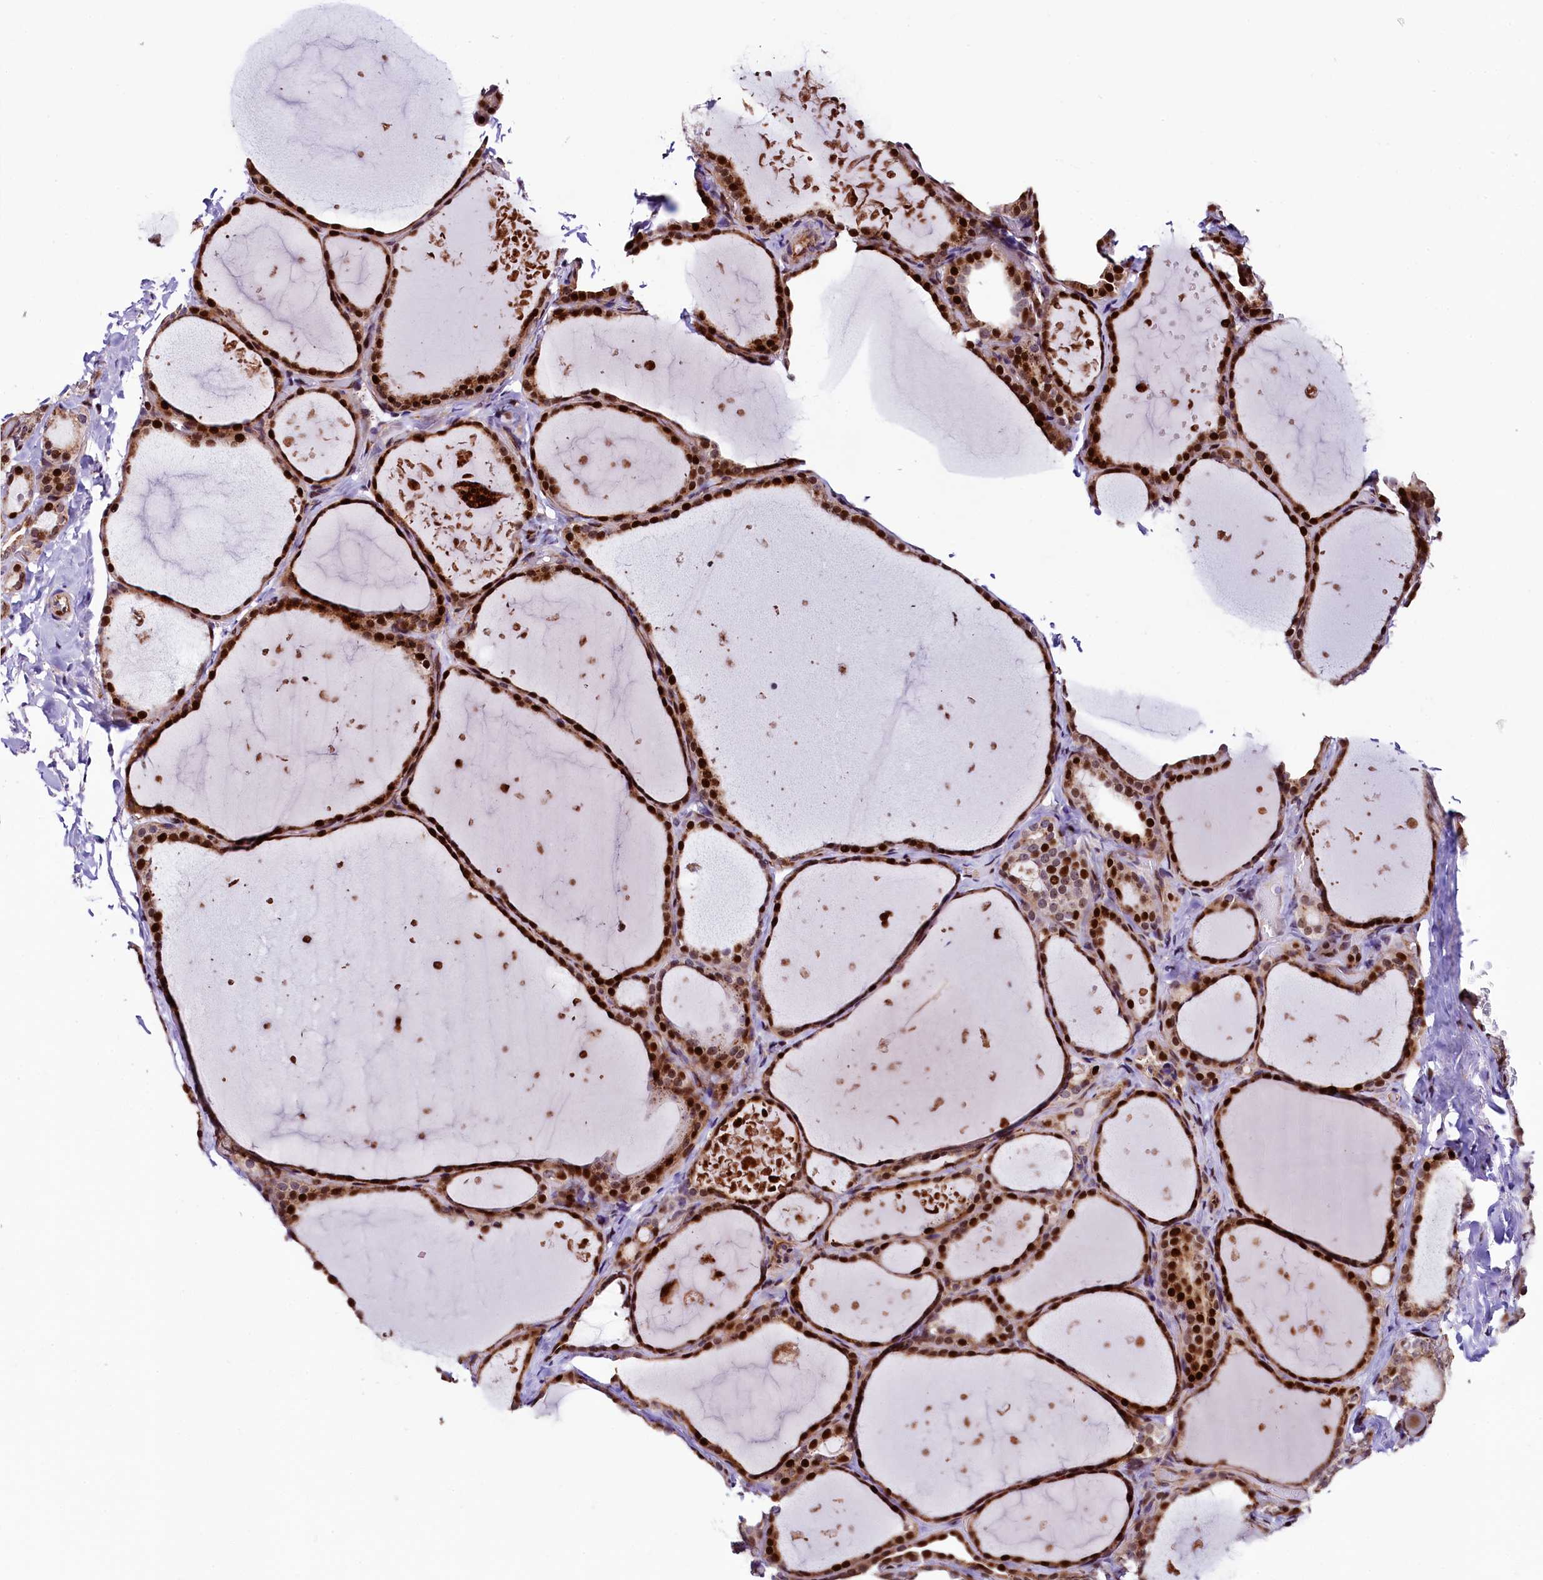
{"staining": {"intensity": "strong", "quantity": ">75%", "location": "cytoplasmic/membranous,nuclear"}, "tissue": "thyroid gland", "cell_type": "Glandular cells", "image_type": "normal", "snomed": [{"axis": "morphology", "description": "Normal tissue, NOS"}, {"axis": "topography", "description": "Thyroid gland"}], "caption": "Glandular cells display strong cytoplasmic/membranous,nuclear positivity in approximately >75% of cells in normal thyroid gland.", "gene": "TRMT112", "patient": {"sex": "female", "age": 44}}